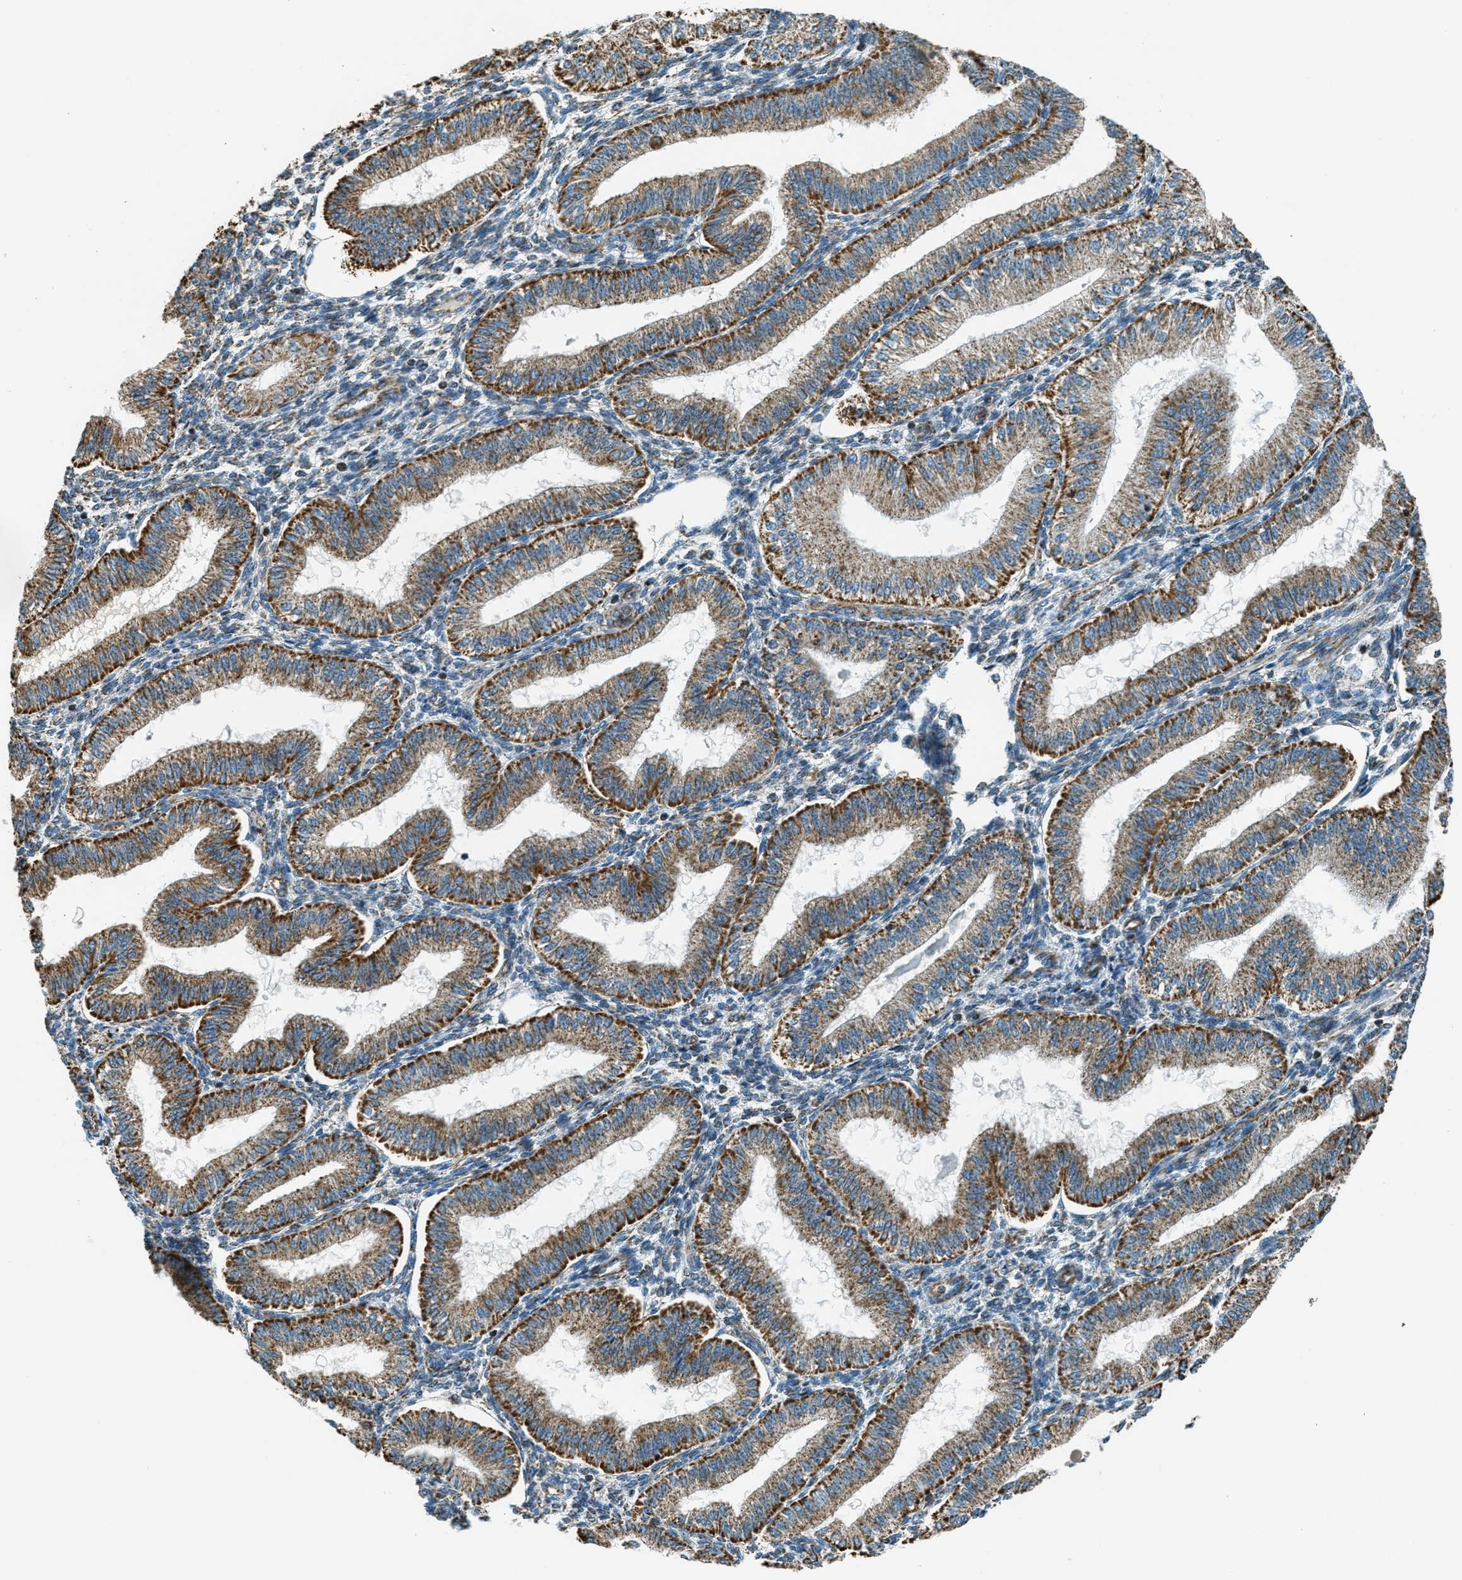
{"staining": {"intensity": "weak", "quantity": "<25%", "location": "cytoplasmic/membranous"}, "tissue": "endometrium", "cell_type": "Cells in endometrial stroma", "image_type": "normal", "snomed": [{"axis": "morphology", "description": "Normal tissue, NOS"}, {"axis": "topography", "description": "Endometrium"}], "caption": "Cells in endometrial stroma show no significant protein positivity in normal endometrium. Nuclei are stained in blue.", "gene": "CHST15", "patient": {"sex": "female", "age": 39}}